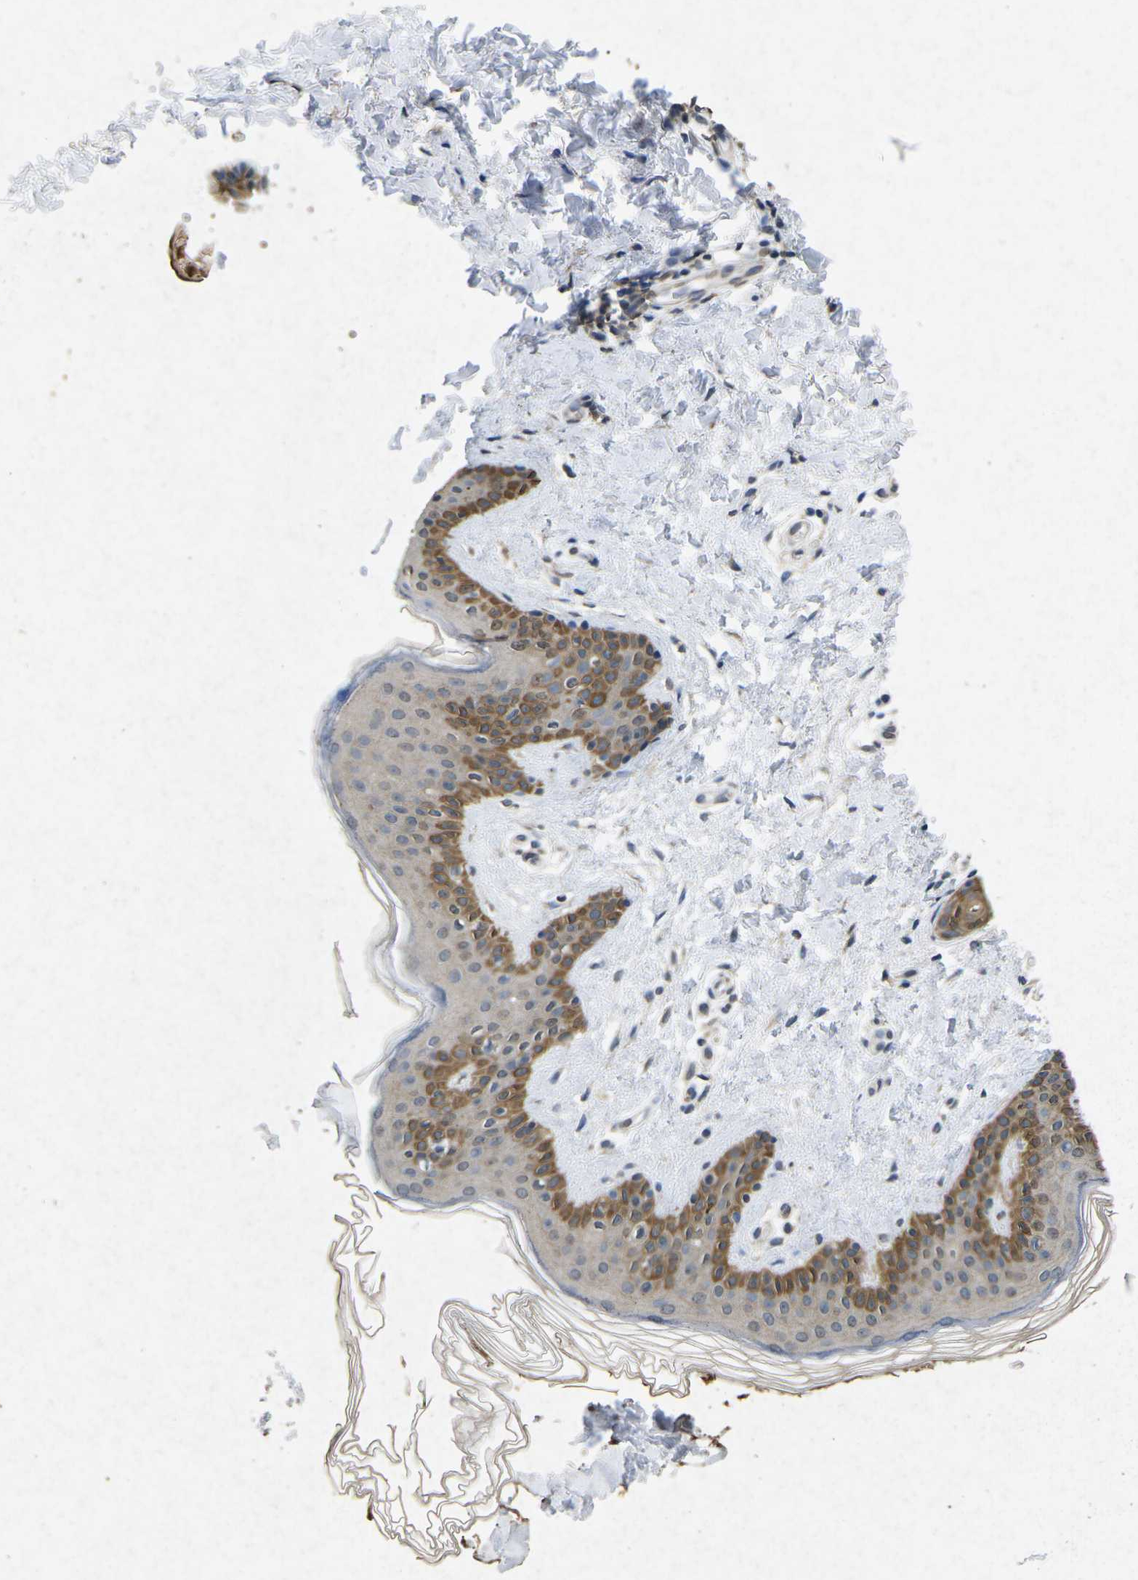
{"staining": {"intensity": "moderate", "quantity": ">75%", "location": "cytoplasmic/membranous"}, "tissue": "skin", "cell_type": "Fibroblasts", "image_type": "normal", "snomed": [{"axis": "morphology", "description": "Normal tissue, NOS"}, {"axis": "topography", "description": "Skin"}], "caption": "Skin stained with DAB IHC exhibits medium levels of moderate cytoplasmic/membranous staining in approximately >75% of fibroblasts. Nuclei are stained in blue.", "gene": "SCNN1B", "patient": {"sex": "male", "age": 40}}